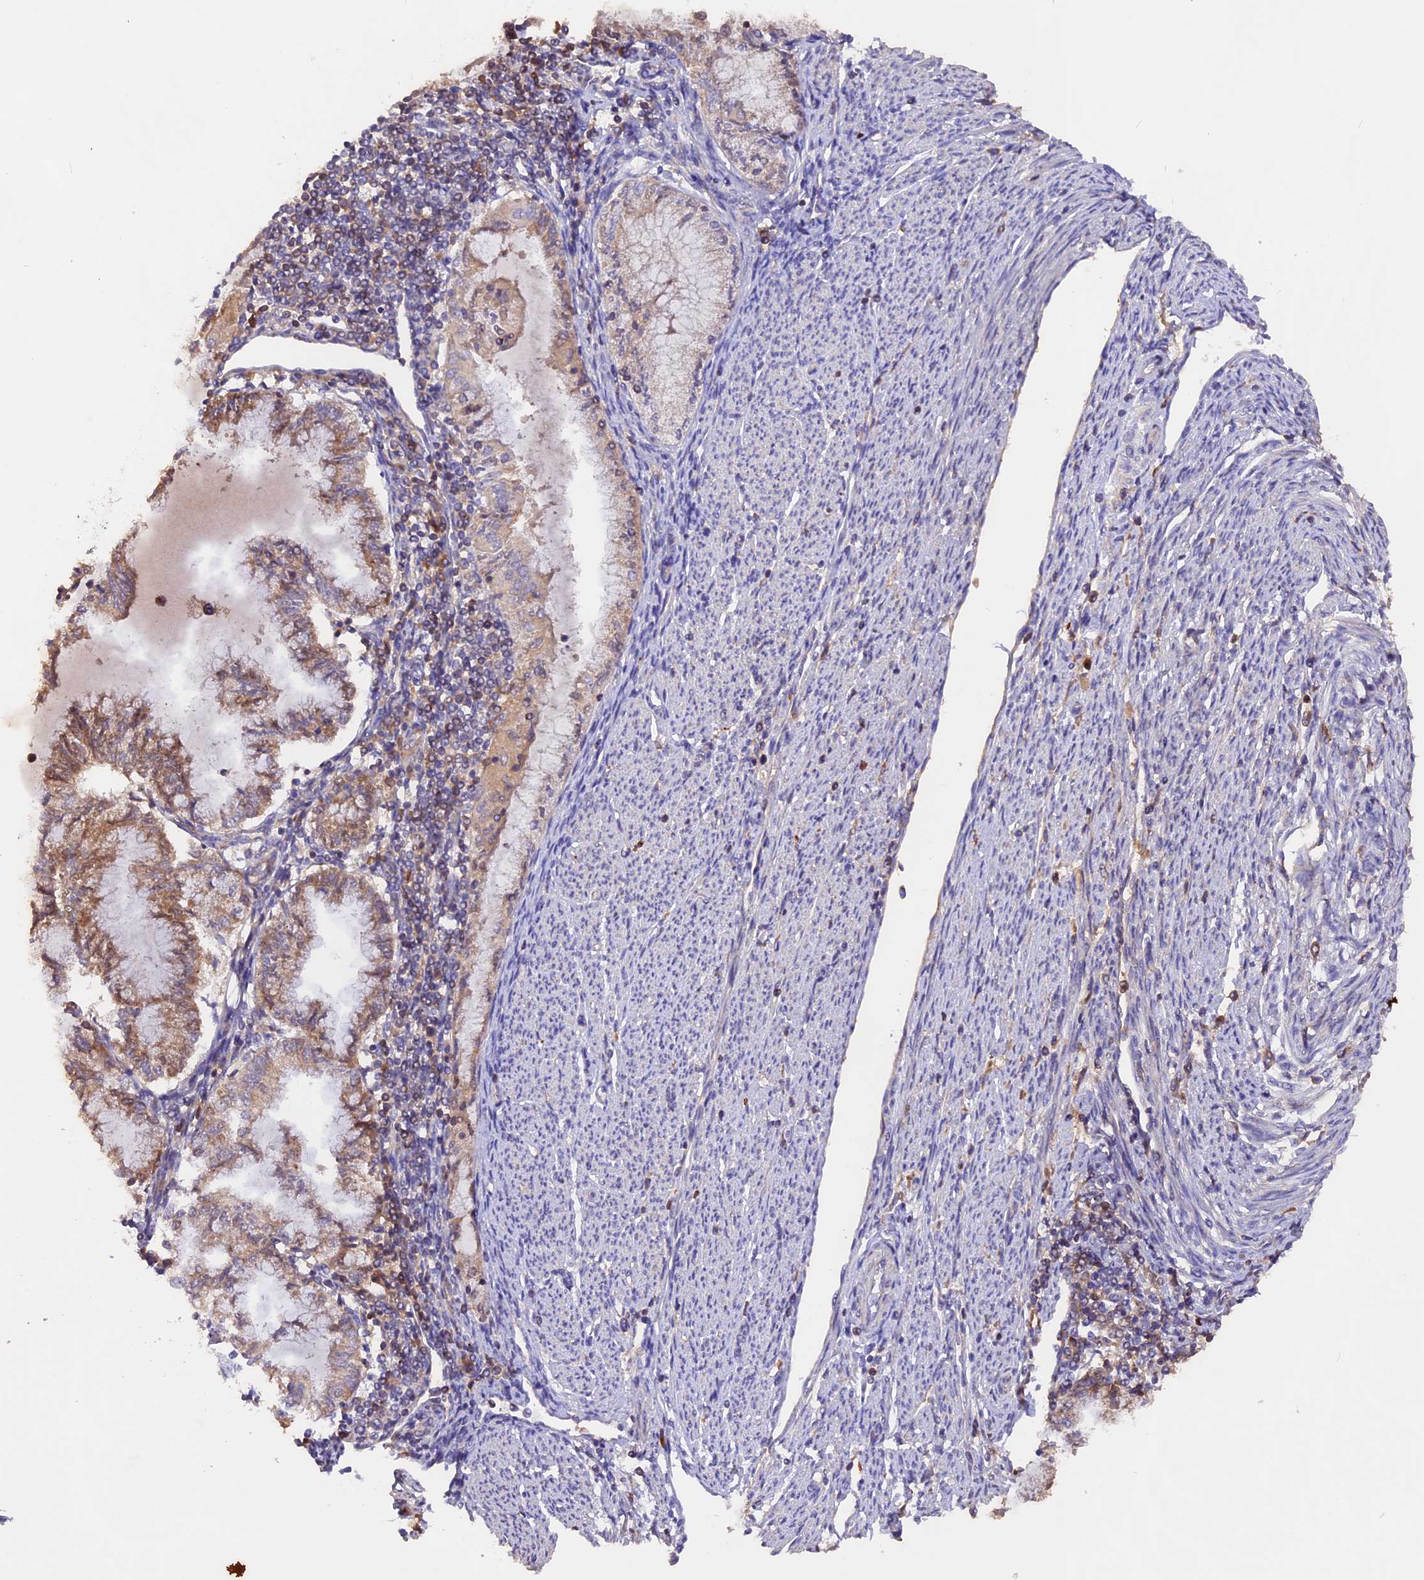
{"staining": {"intensity": "moderate", "quantity": "25%-75%", "location": "cytoplasmic/membranous"}, "tissue": "endometrial cancer", "cell_type": "Tumor cells", "image_type": "cancer", "snomed": [{"axis": "morphology", "description": "Adenocarcinoma, NOS"}, {"axis": "topography", "description": "Endometrium"}], "caption": "There is medium levels of moderate cytoplasmic/membranous positivity in tumor cells of adenocarcinoma (endometrial), as demonstrated by immunohistochemical staining (brown color).", "gene": "MARK4", "patient": {"sex": "female", "age": 79}}